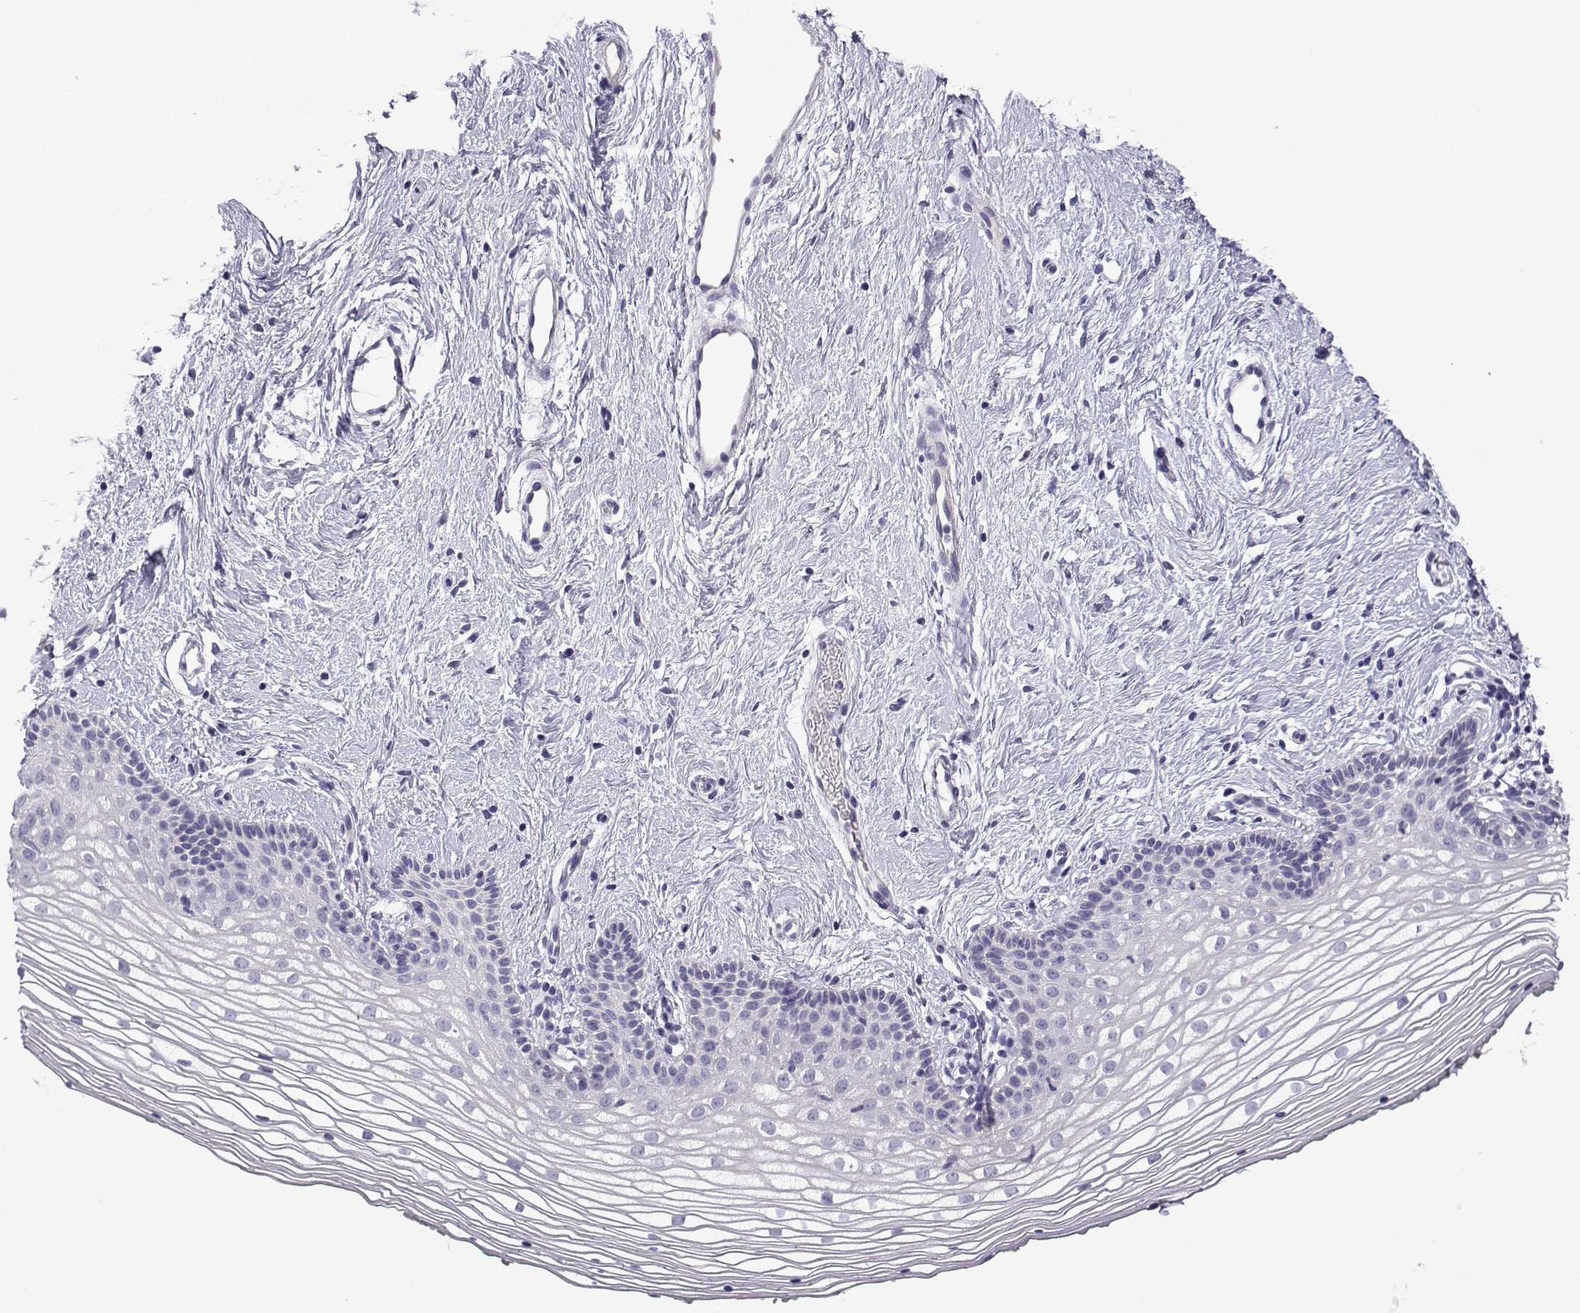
{"staining": {"intensity": "negative", "quantity": "none", "location": "none"}, "tissue": "vagina", "cell_type": "Squamous epithelial cells", "image_type": "normal", "snomed": [{"axis": "morphology", "description": "Normal tissue, NOS"}, {"axis": "topography", "description": "Vagina"}], "caption": "DAB (3,3'-diaminobenzidine) immunohistochemical staining of normal human vagina shows no significant expression in squamous epithelial cells.", "gene": "SPACA7", "patient": {"sex": "female", "age": 36}}